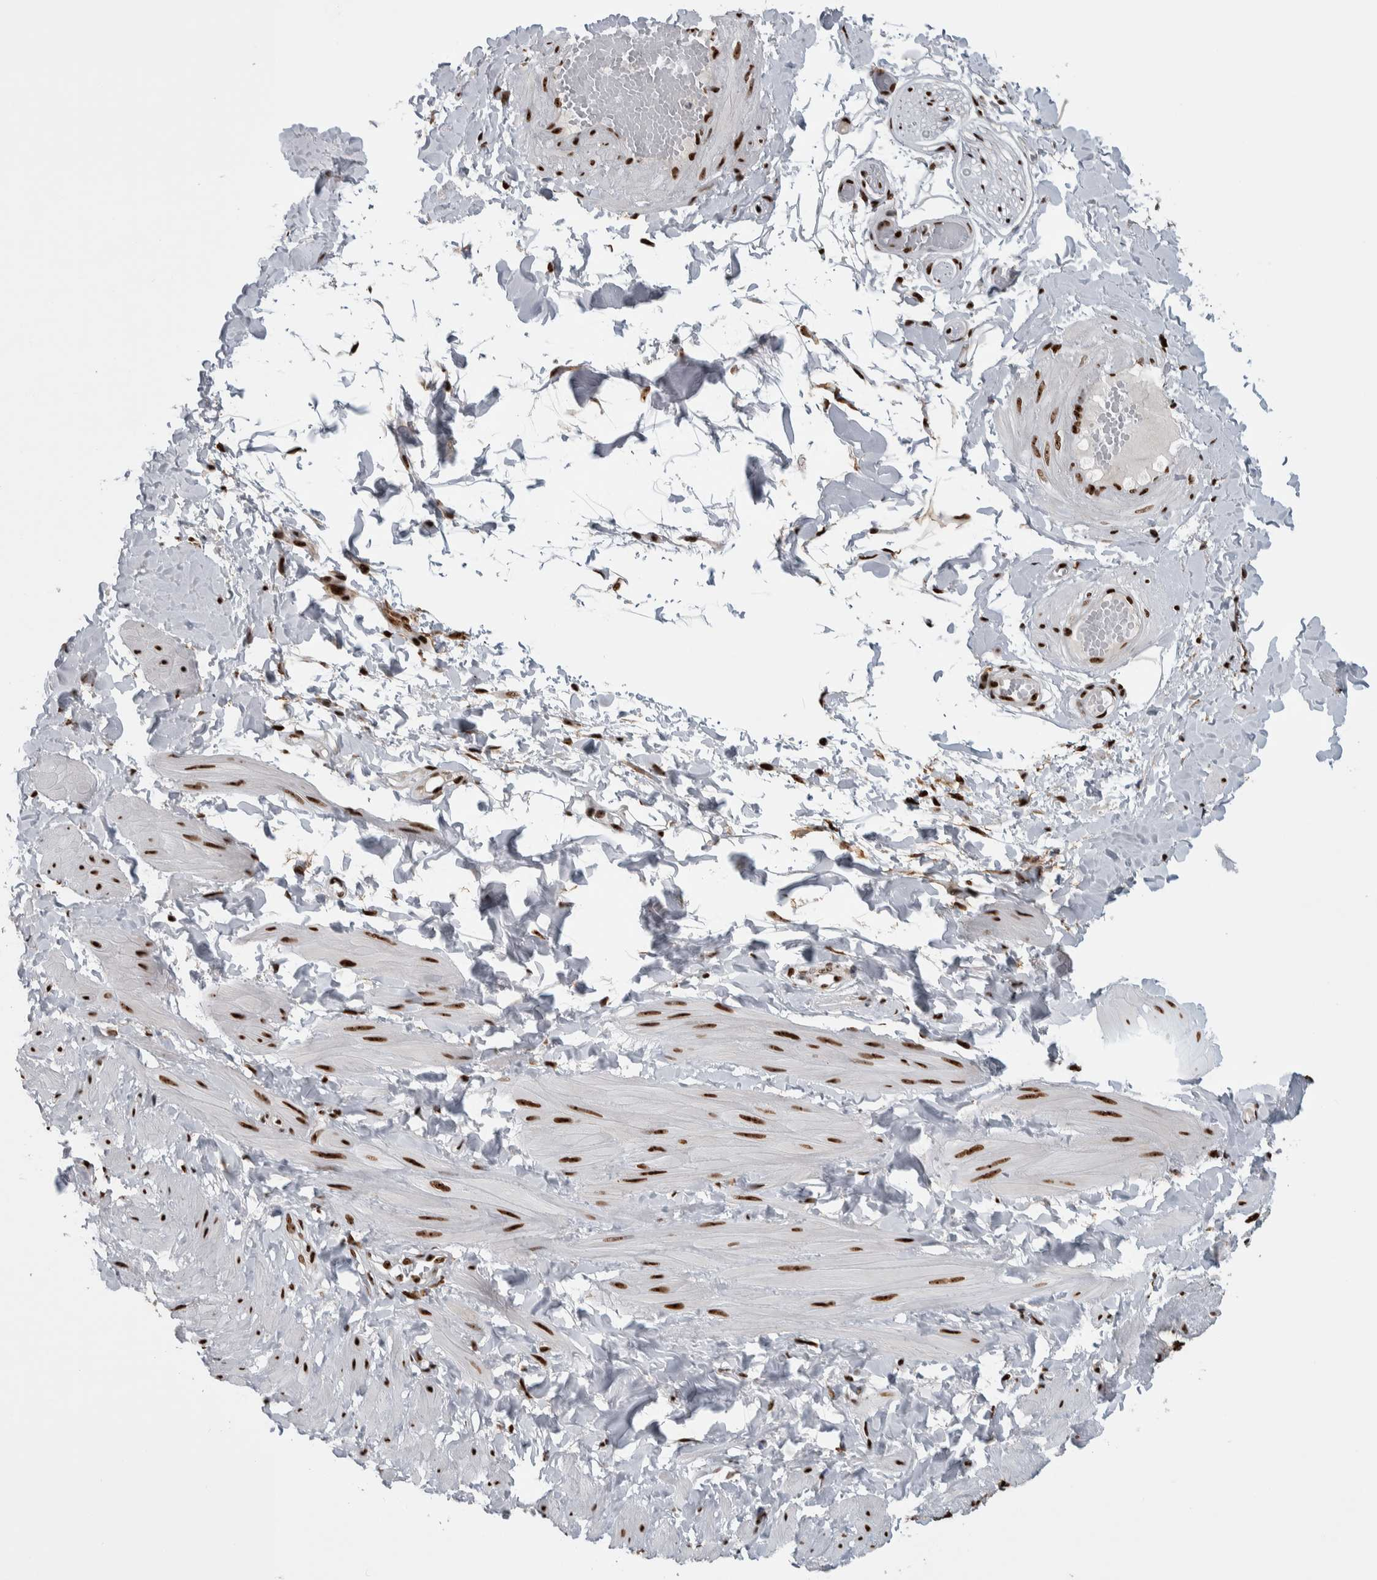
{"staining": {"intensity": "strong", "quantity": ">75%", "location": "nuclear"}, "tissue": "adipose tissue", "cell_type": "Adipocytes", "image_type": "normal", "snomed": [{"axis": "morphology", "description": "Normal tissue, NOS"}, {"axis": "topography", "description": "Adipose tissue"}, {"axis": "topography", "description": "Vascular tissue"}, {"axis": "topography", "description": "Peripheral nerve tissue"}], "caption": "Adipose tissue stained with a brown dye exhibits strong nuclear positive positivity in about >75% of adipocytes.", "gene": "NCL", "patient": {"sex": "male", "age": 25}}